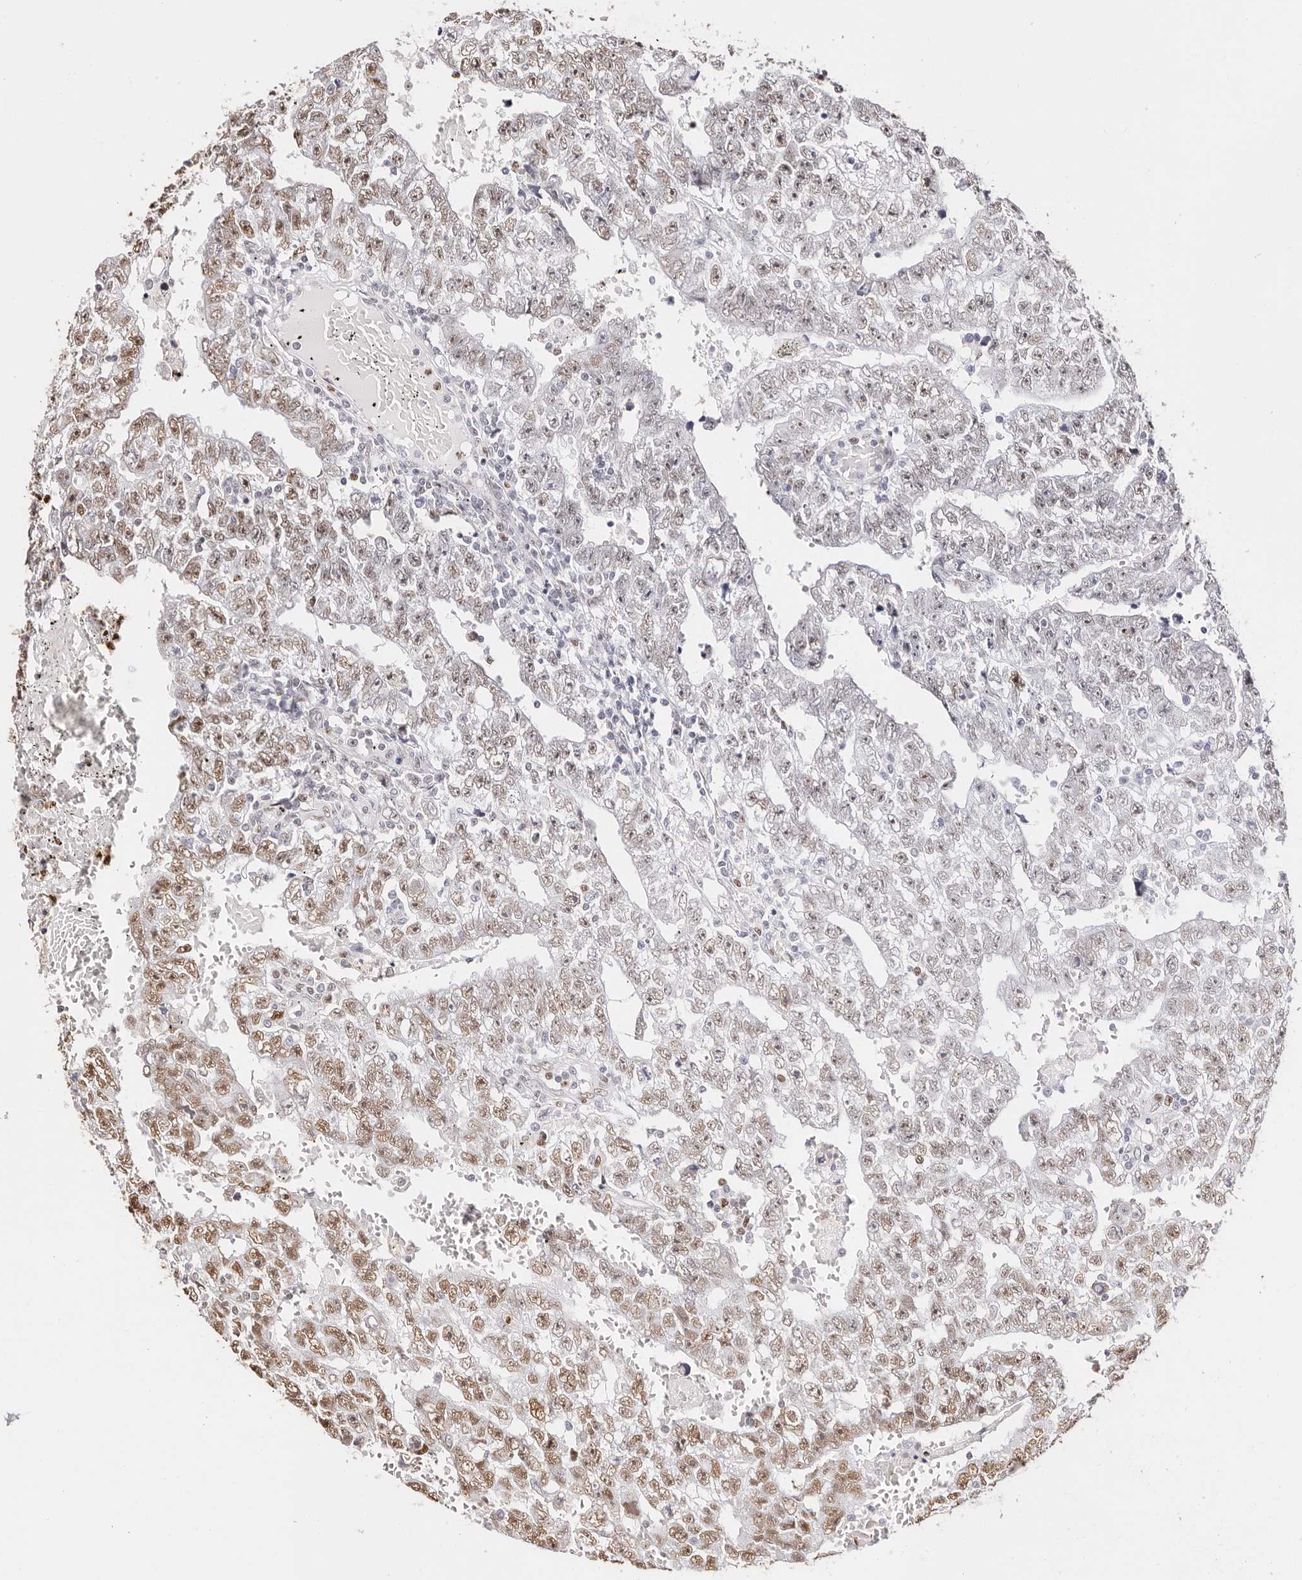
{"staining": {"intensity": "moderate", "quantity": "25%-75%", "location": "nuclear"}, "tissue": "testis cancer", "cell_type": "Tumor cells", "image_type": "cancer", "snomed": [{"axis": "morphology", "description": "Carcinoma, Embryonal, NOS"}, {"axis": "topography", "description": "Testis"}], "caption": "Human testis embryonal carcinoma stained for a protein (brown) reveals moderate nuclear positive positivity in about 25%-75% of tumor cells.", "gene": "TKT", "patient": {"sex": "male", "age": 25}}